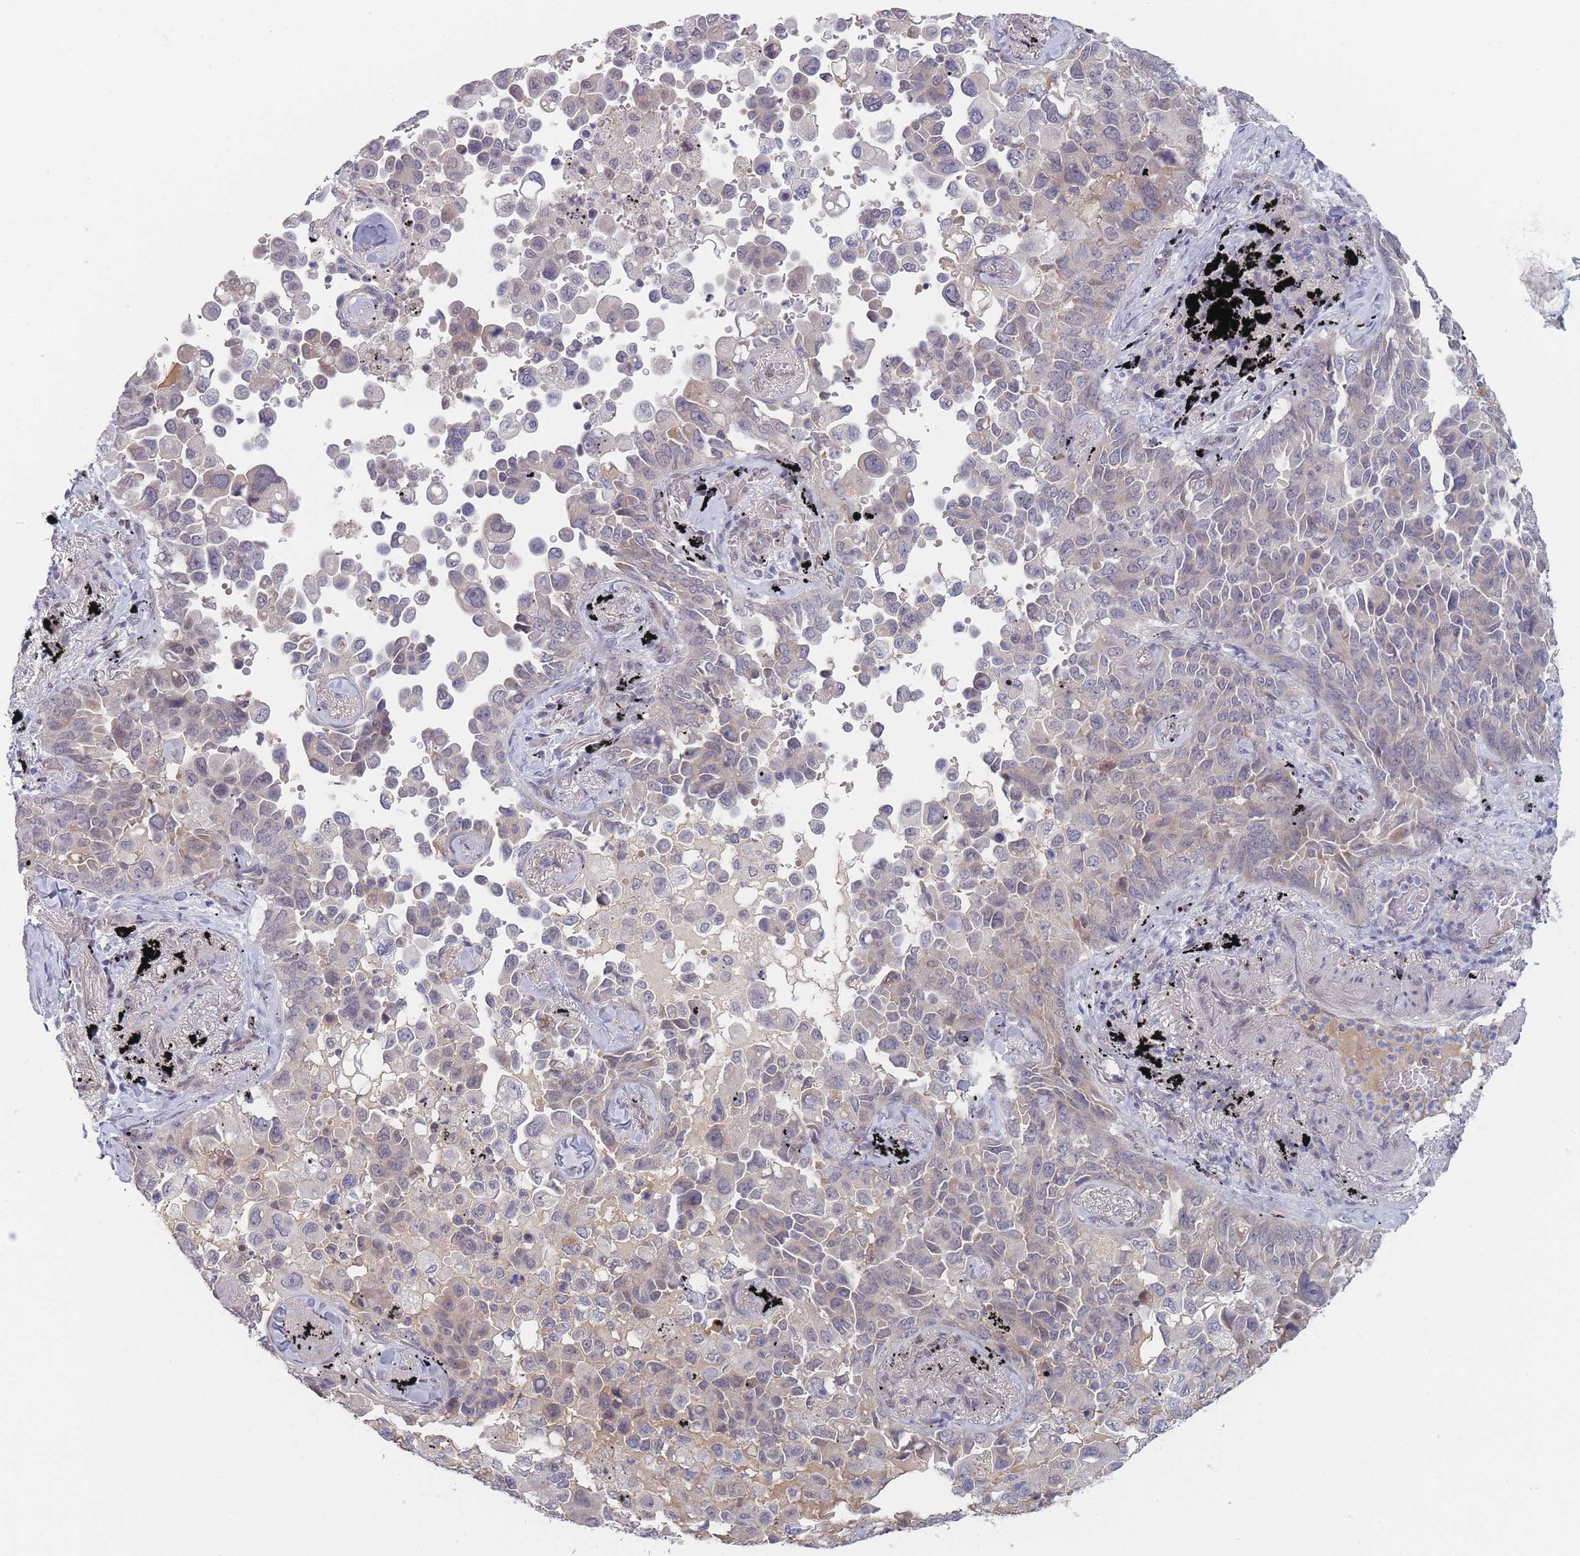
{"staining": {"intensity": "negative", "quantity": "none", "location": "none"}, "tissue": "lung cancer", "cell_type": "Tumor cells", "image_type": "cancer", "snomed": [{"axis": "morphology", "description": "Adenocarcinoma, NOS"}, {"axis": "topography", "description": "Lung"}], "caption": "Tumor cells are negative for brown protein staining in adenocarcinoma (lung). Brightfield microscopy of immunohistochemistry (IHC) stained with DAB (3,3'-diaminobenzidine) (brown) and hematoxylin (blue), captured at high magnification.", "gene": "ANKRD10", "patient": {"sex": "female", "age": 67}}